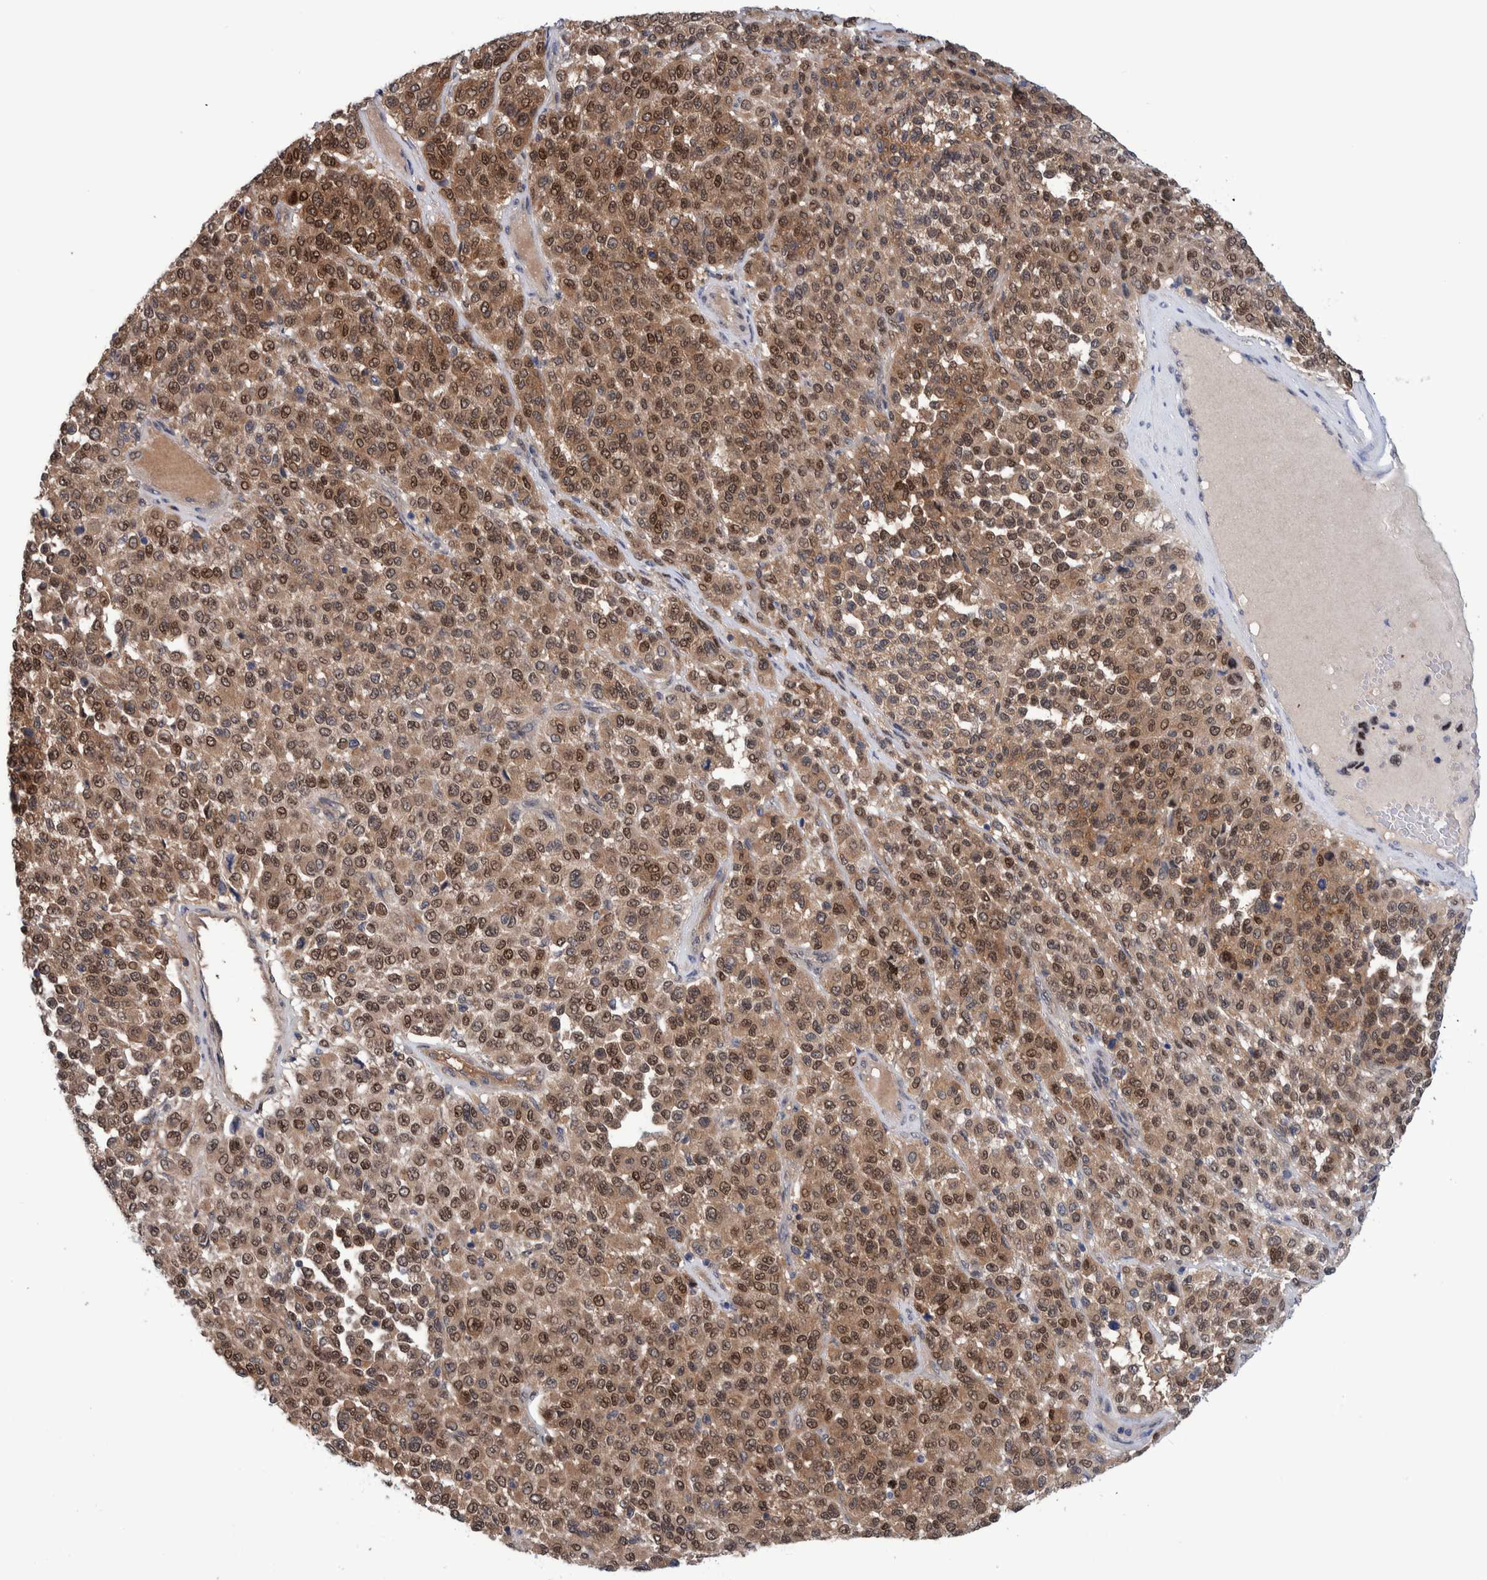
{"staining": {"intensity": "moderate", "quantity": ">75%", "location": "cytoplasmic/membranous,nuclear"}, "tissue": "melanoma", "cell_type": "Tumor cells", "image_type": "cancer", "snomed": [{"axis": "morphology", "description": "Malignant melanoma, Metastatic site"}, {"axis": "topography", "description": "Pancreas"}], "caption": "The photomicrograph exhibits staining of malignant melanoma (metastatic site), revealing moderate cytoplasmic/membranous and nuclear protein staining (brown color) within tumor cells. The staining was performed using DAB (3,3'-diaminobenzidine), with brown indicating positive protein expression. Nuclei are stained blue with hematoxylin.", "gene": "PFAS", "patient": {"sex": "female", "age": 30}}